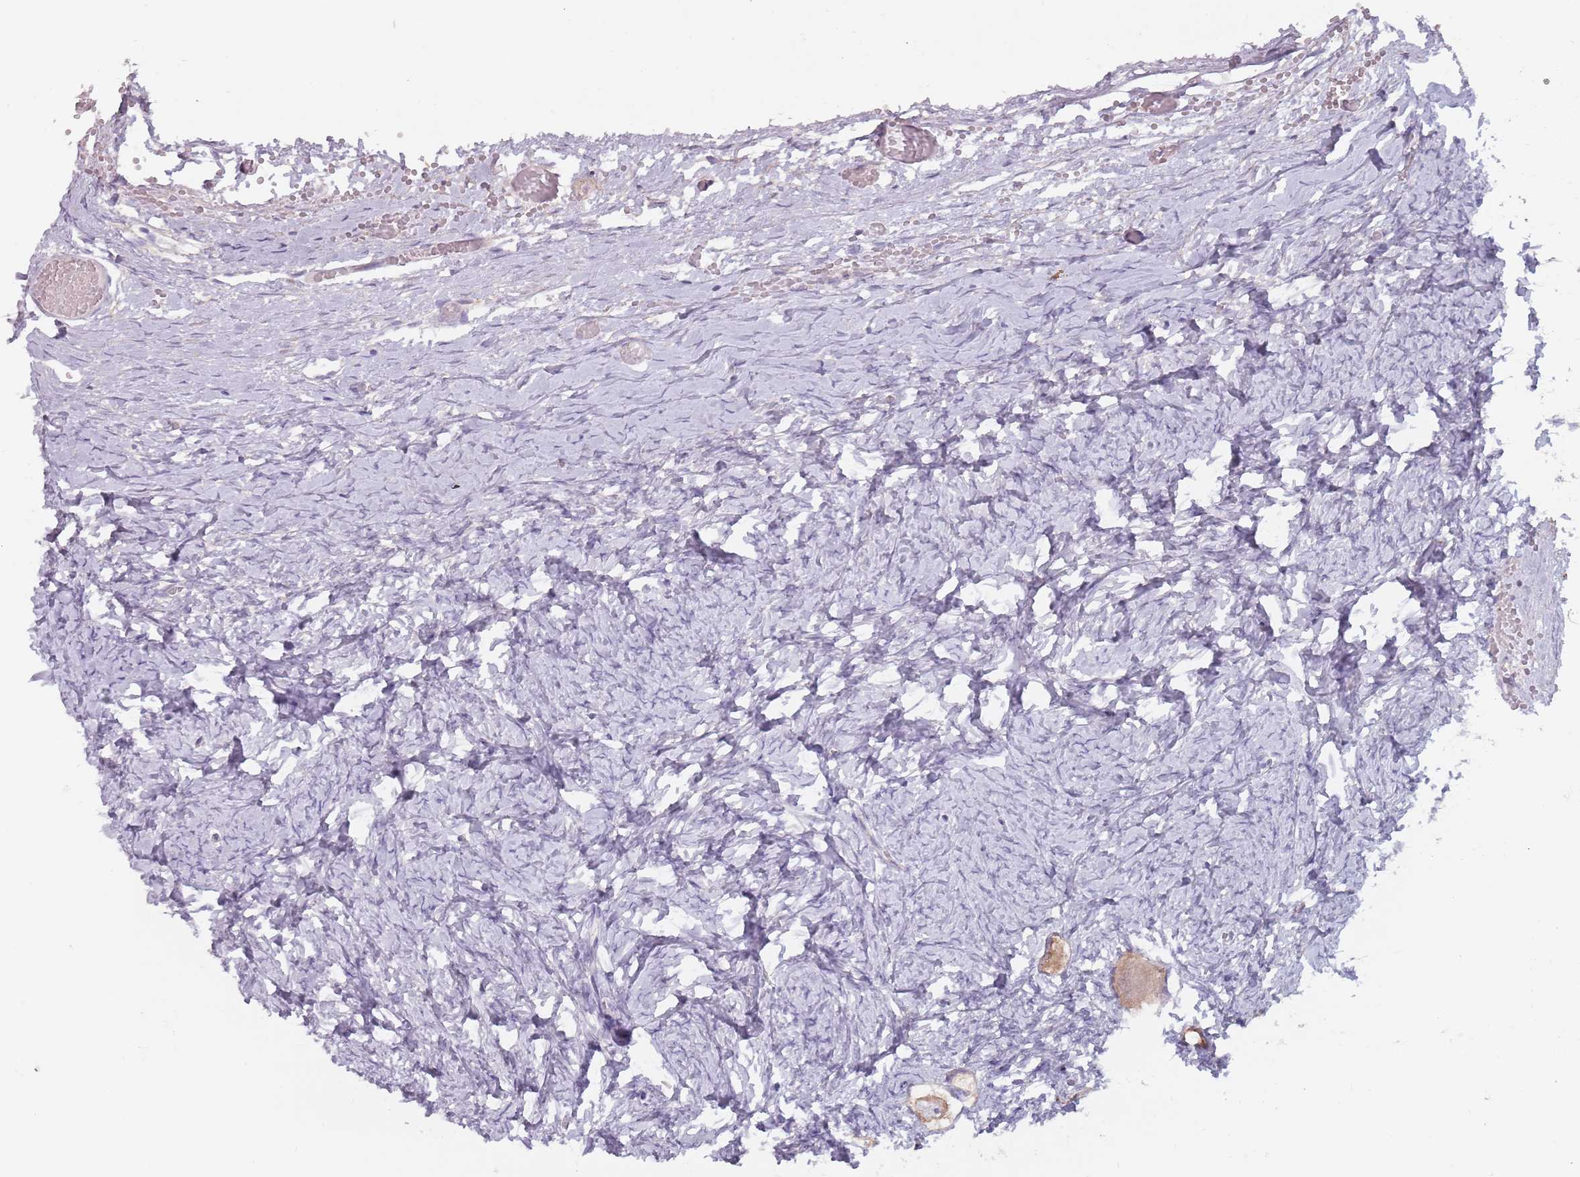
{"staining": {"intensity": "moderate", "quantity": ">75%", "location": "cytoplasmic/membranous"}, "tissue": "ovary", "cell_type": "Follicle cells", "image_type": "normal", "snomed": [{"axis": "morphology", "description": "Normal tissue, NOS"}, {"axis": "topography", "description": "Ovary"}], "caption": "The histopathology image reveals immunohistochemical staining of normal ovary. There is moderate cytoplasmic/membranous staining is appreciated in about >75% of follicle cells.", "gene": "DXO", "patient": {"sex": "female", "age": 27}}